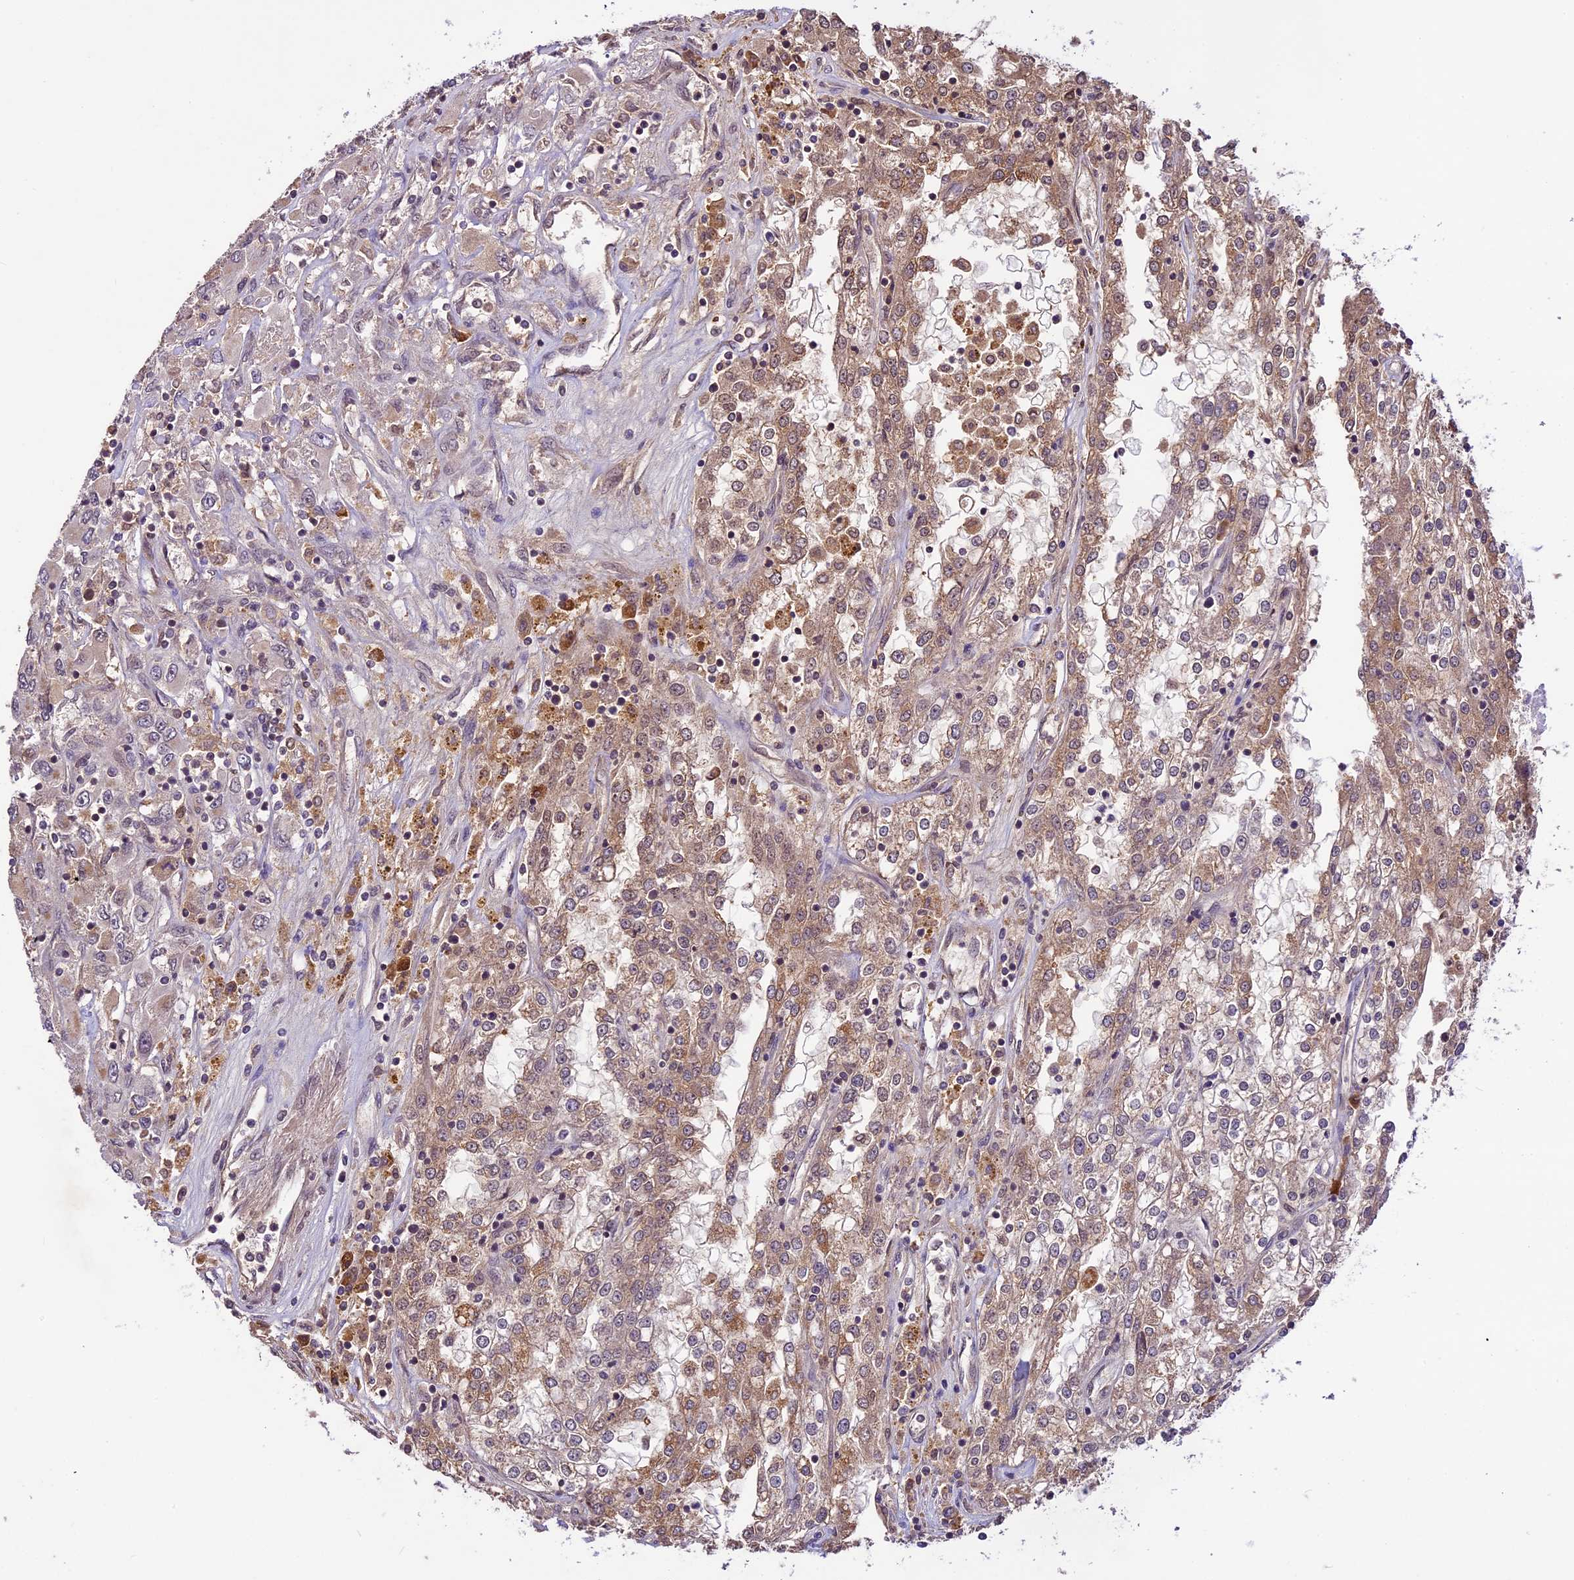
{"staining": {"intensity": "weak", "quantity": ">75%", "location": "cytoplasmic/membranous"}, "tissue": "renal cancer", "cell_type": "Tumor cells", "image_type": "cancer", "snomed": [{"axis": "morphology", "description": "Adenocarcinoma, NOS"}, {"axis": "topography", "description": "Kidney"}], "caption": "The histopathology image exhibits staining of renal cancer (adenocarcinoma), revealing weak cytoplasmic/membranous protein staining (brown color) within tumor cells.", "gene": "ATP10A", "patient": {"sex": "female", "age": 52}}